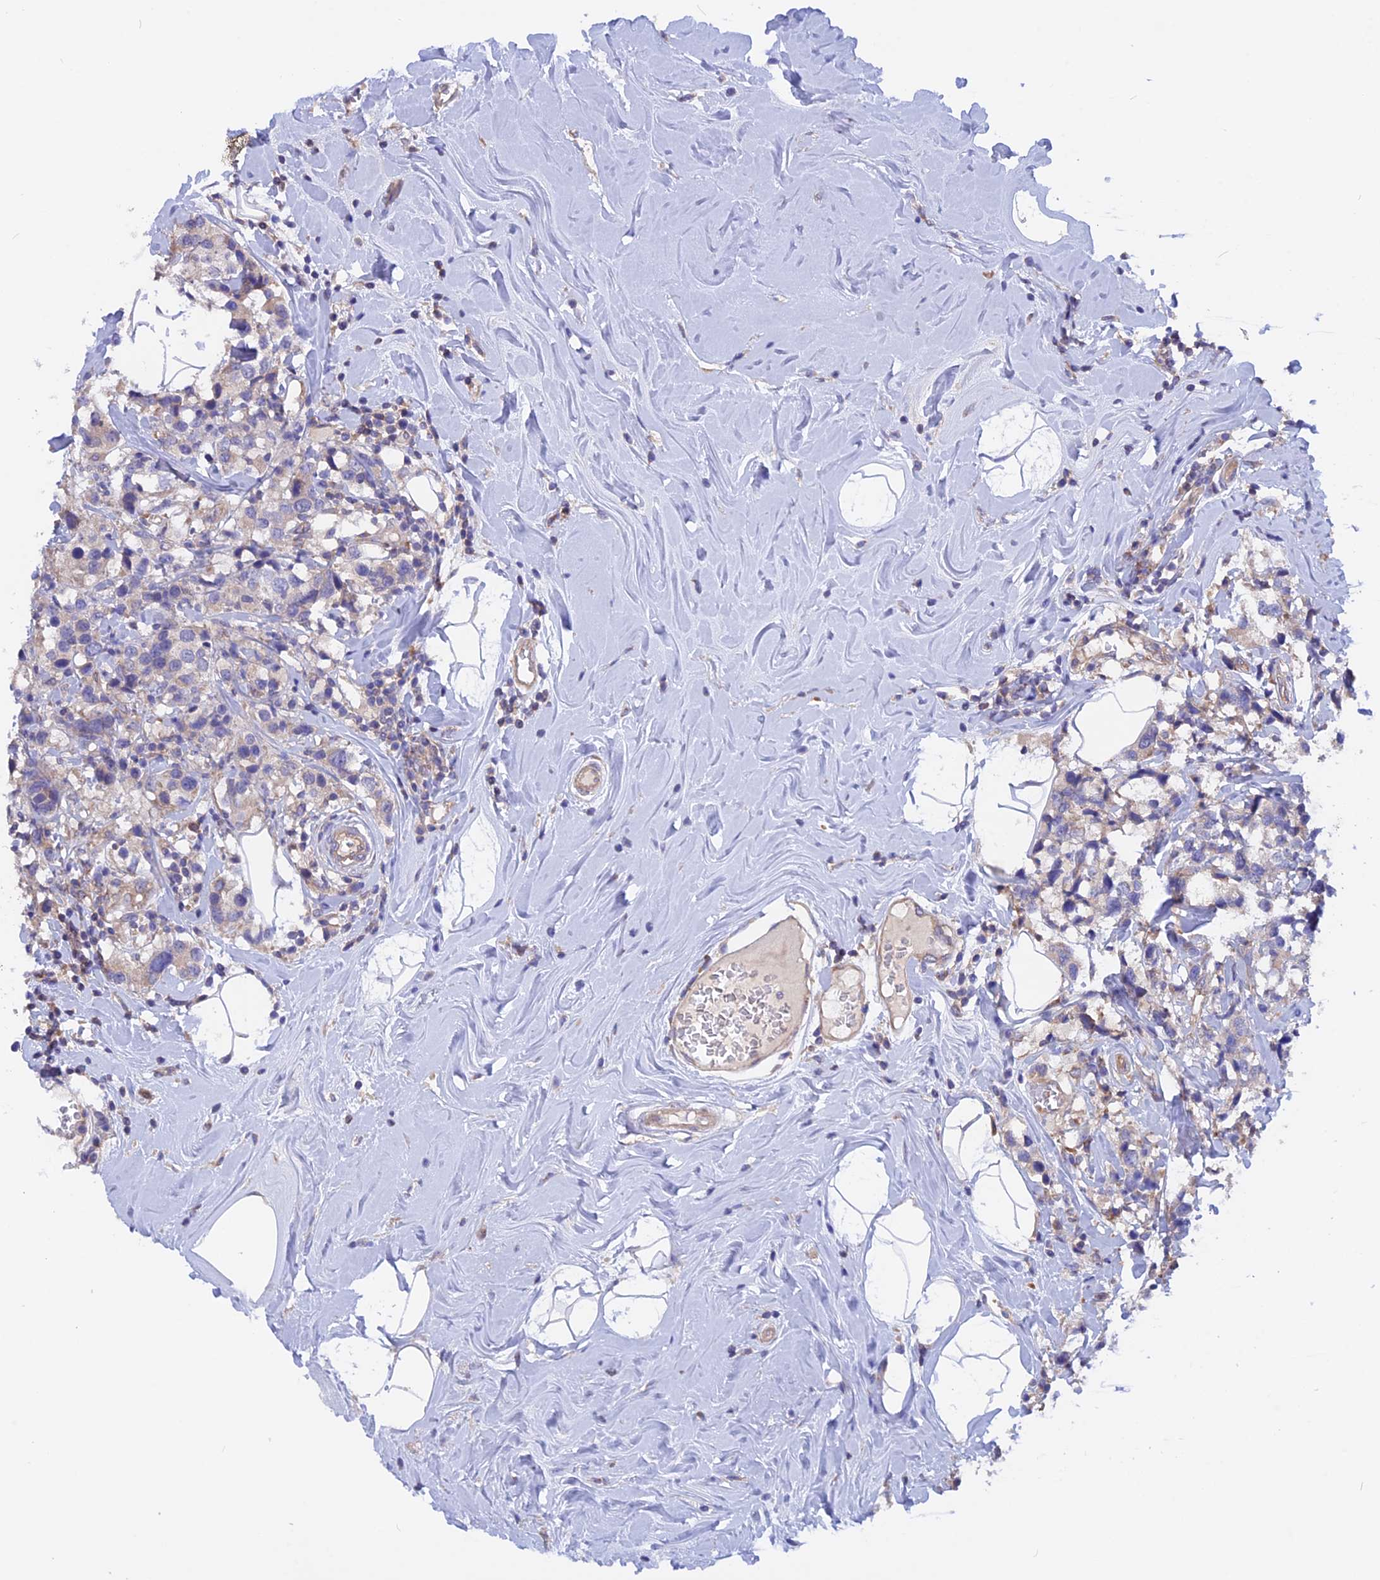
{"staining": {"intensity": "weak", "quantity": "<25%", "location": "cytoplasmic/membranous"}, "tissue": "breast cancer", "cell_type": "Tumor cells", "image_type": "cancer", "snomed": [{"axis": "morphology", "description": "Lobular carcinoma"}, {"axis": "topography", "description": "Breast"}], "caption": "Immunohistochemistry histopathology image of breast lobular carcinoma stained for a protein (brown), which exhibits no staining in tumor cells.", "gene": "HYCC1", "patient": {"sex": "female", "age": 59}}